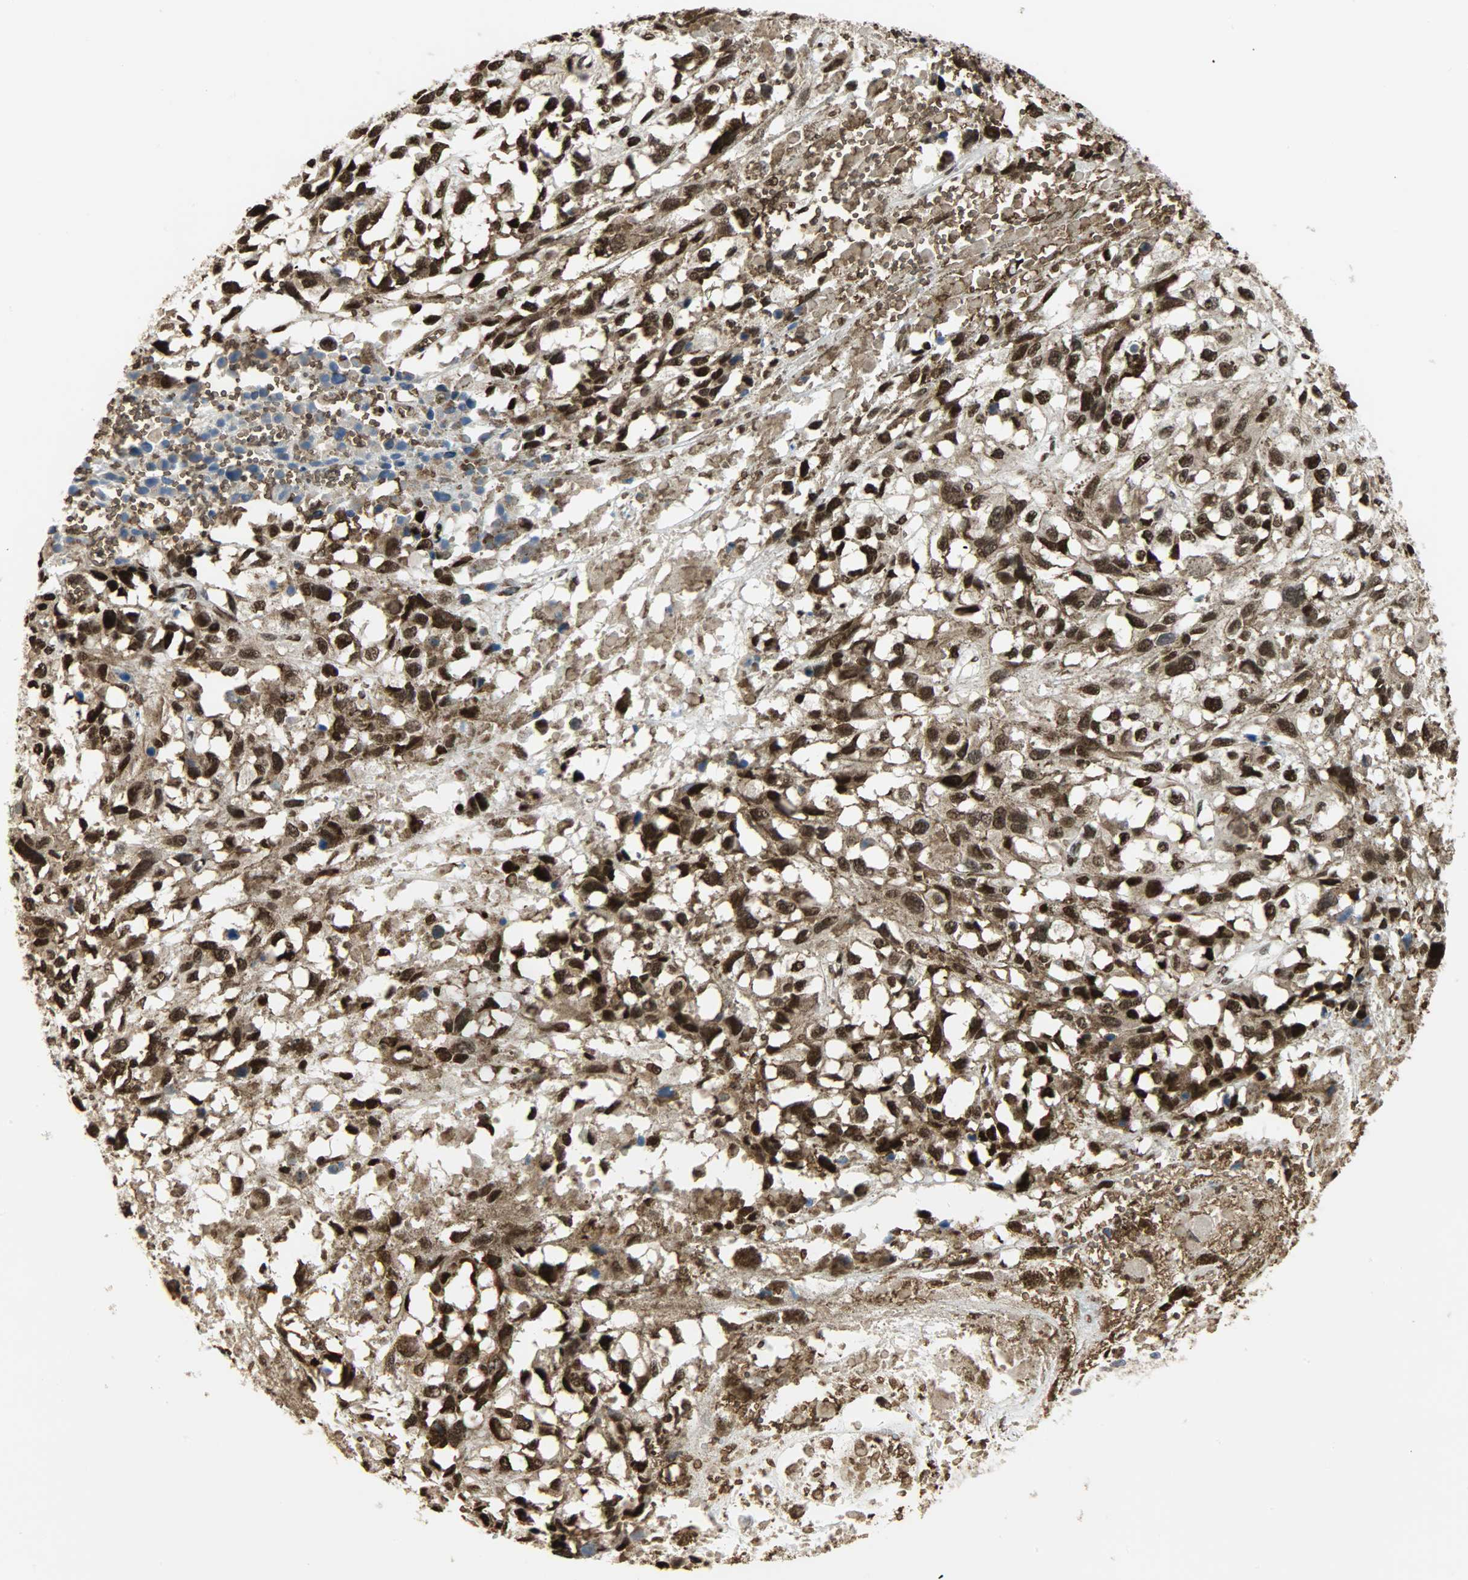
{"staining": {"intensity": "strong", "quantity": ">75%", "location": "cytoplasmic/membranous,nuclear"}, "tissue": "melanoma", "cell_type": "Tumor cells", "image_type": "cancer", "snomed": [{"axis": "morphology", "description": "Malignant melanoma, Metastatic site"}, {"axis": "topography", "description": "Lymph node"}], "caption": "Protein analysis of malignant melanoma (metastatic site) tissue demonstrates strong cytoplasmic/membranous and nuclear expression in about >75% of tumor cells. The staining was performed using DAB, with brown indicating positive protein expression. Nuclei are stained blue with hematoxylin.", "gene": "SNAI1", "patient": {"sex": "male", "age": 59}}